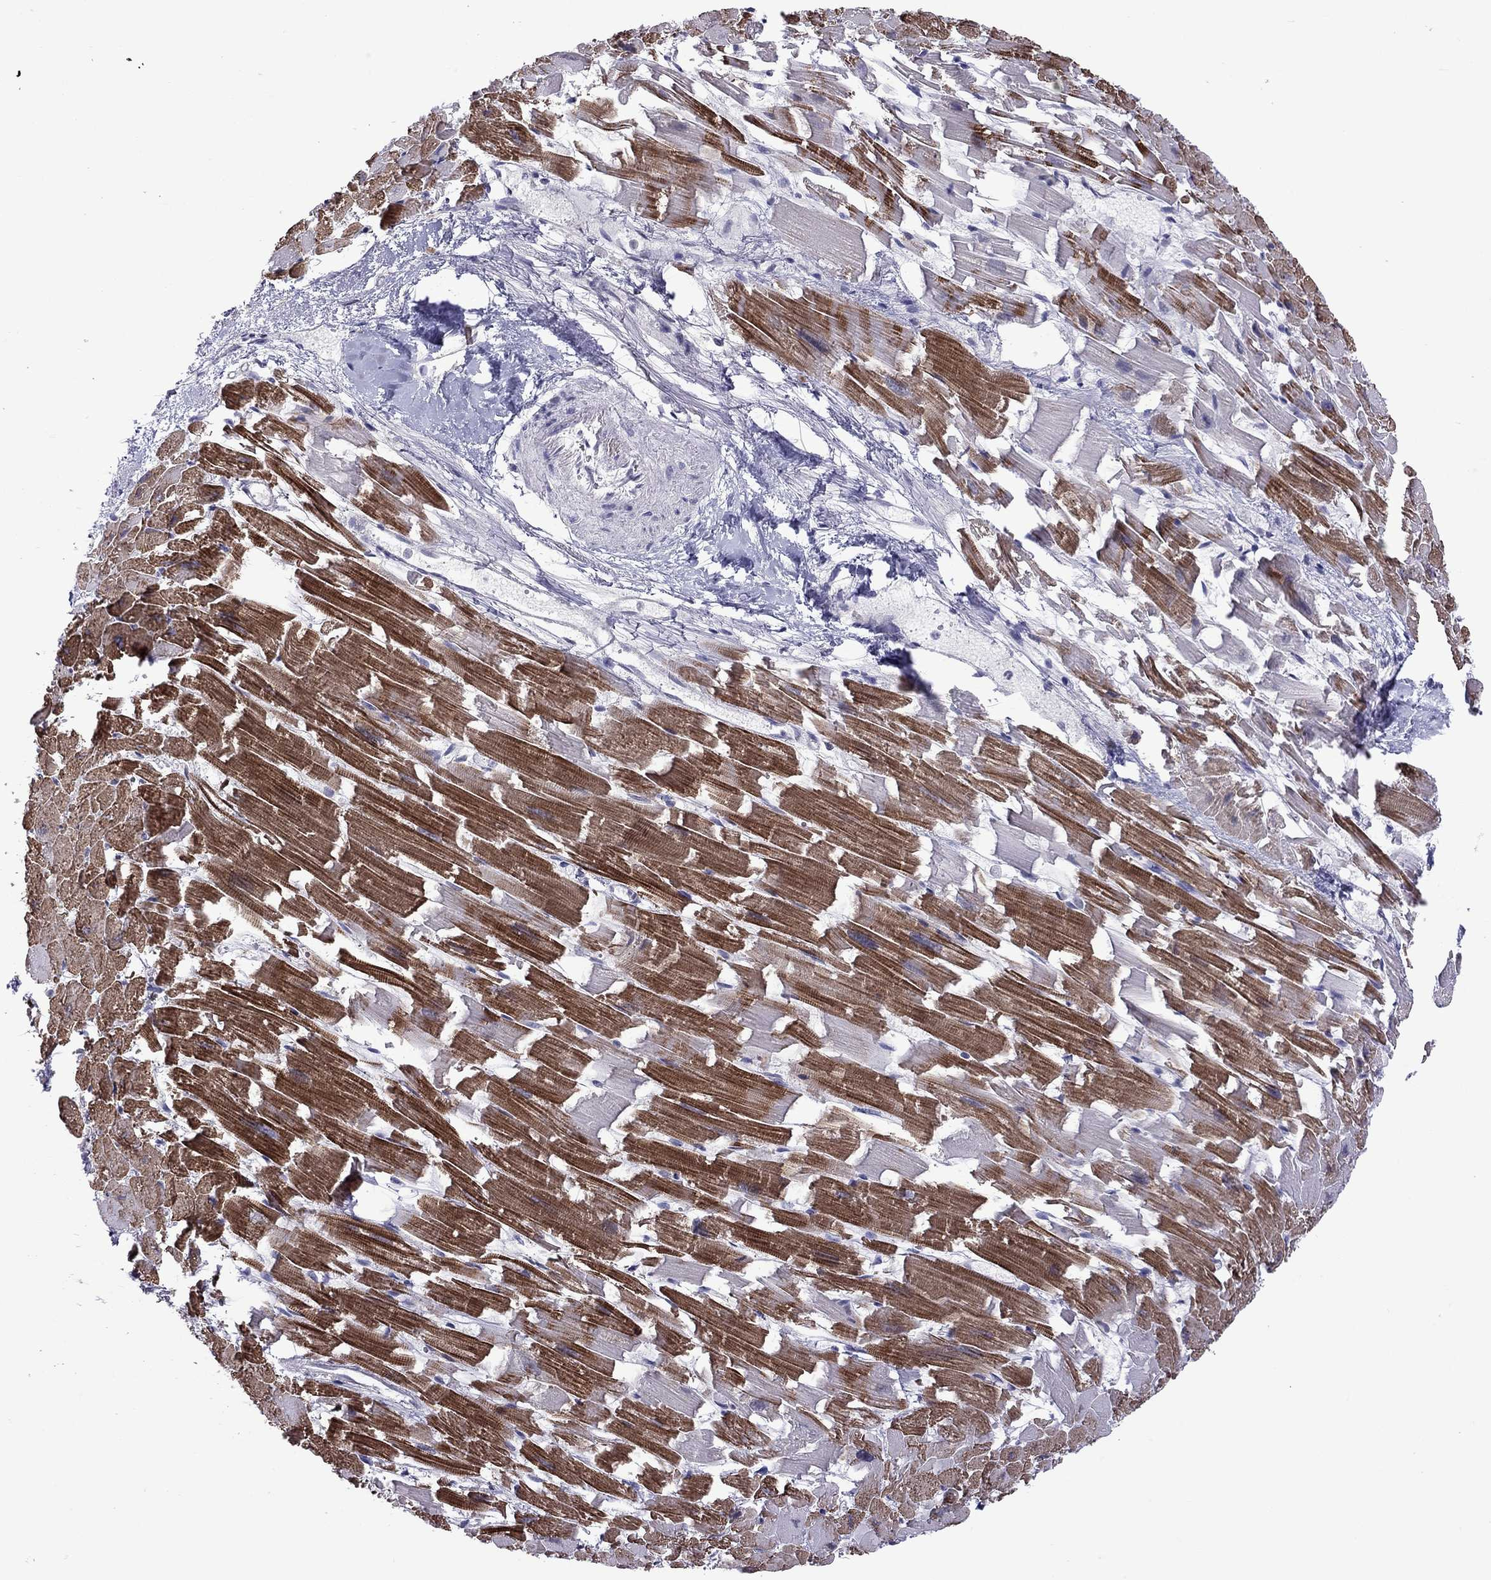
{"staining": {"intensity": "strong", "quantity": "25%-75%", "location": "cytoplasmic/membranous"}, "tissue": "heart muscle", "cell_type": "Cardiomyocytes", "image_type": "normal", "snomed": [{"axis": "morphology", "description": "Normal tissue, NOS"}, {"axis": "topography", "description": "Heart"}], "caption": "A high-resolution photomicrograph shows immunohistochemistry (IHC) staining of unremarkable heart muscle, which reveals strong cytoplasmic/membranous expression in approximately 25%-75% of cardiomyocytes. The staining is performed using DAB brown chromogen to label protein expression. The nuclei are counter-stained blue using hematoxylin.", "gene": "PPP1R3A", "patient": {"sex": "female", "age": 64}}